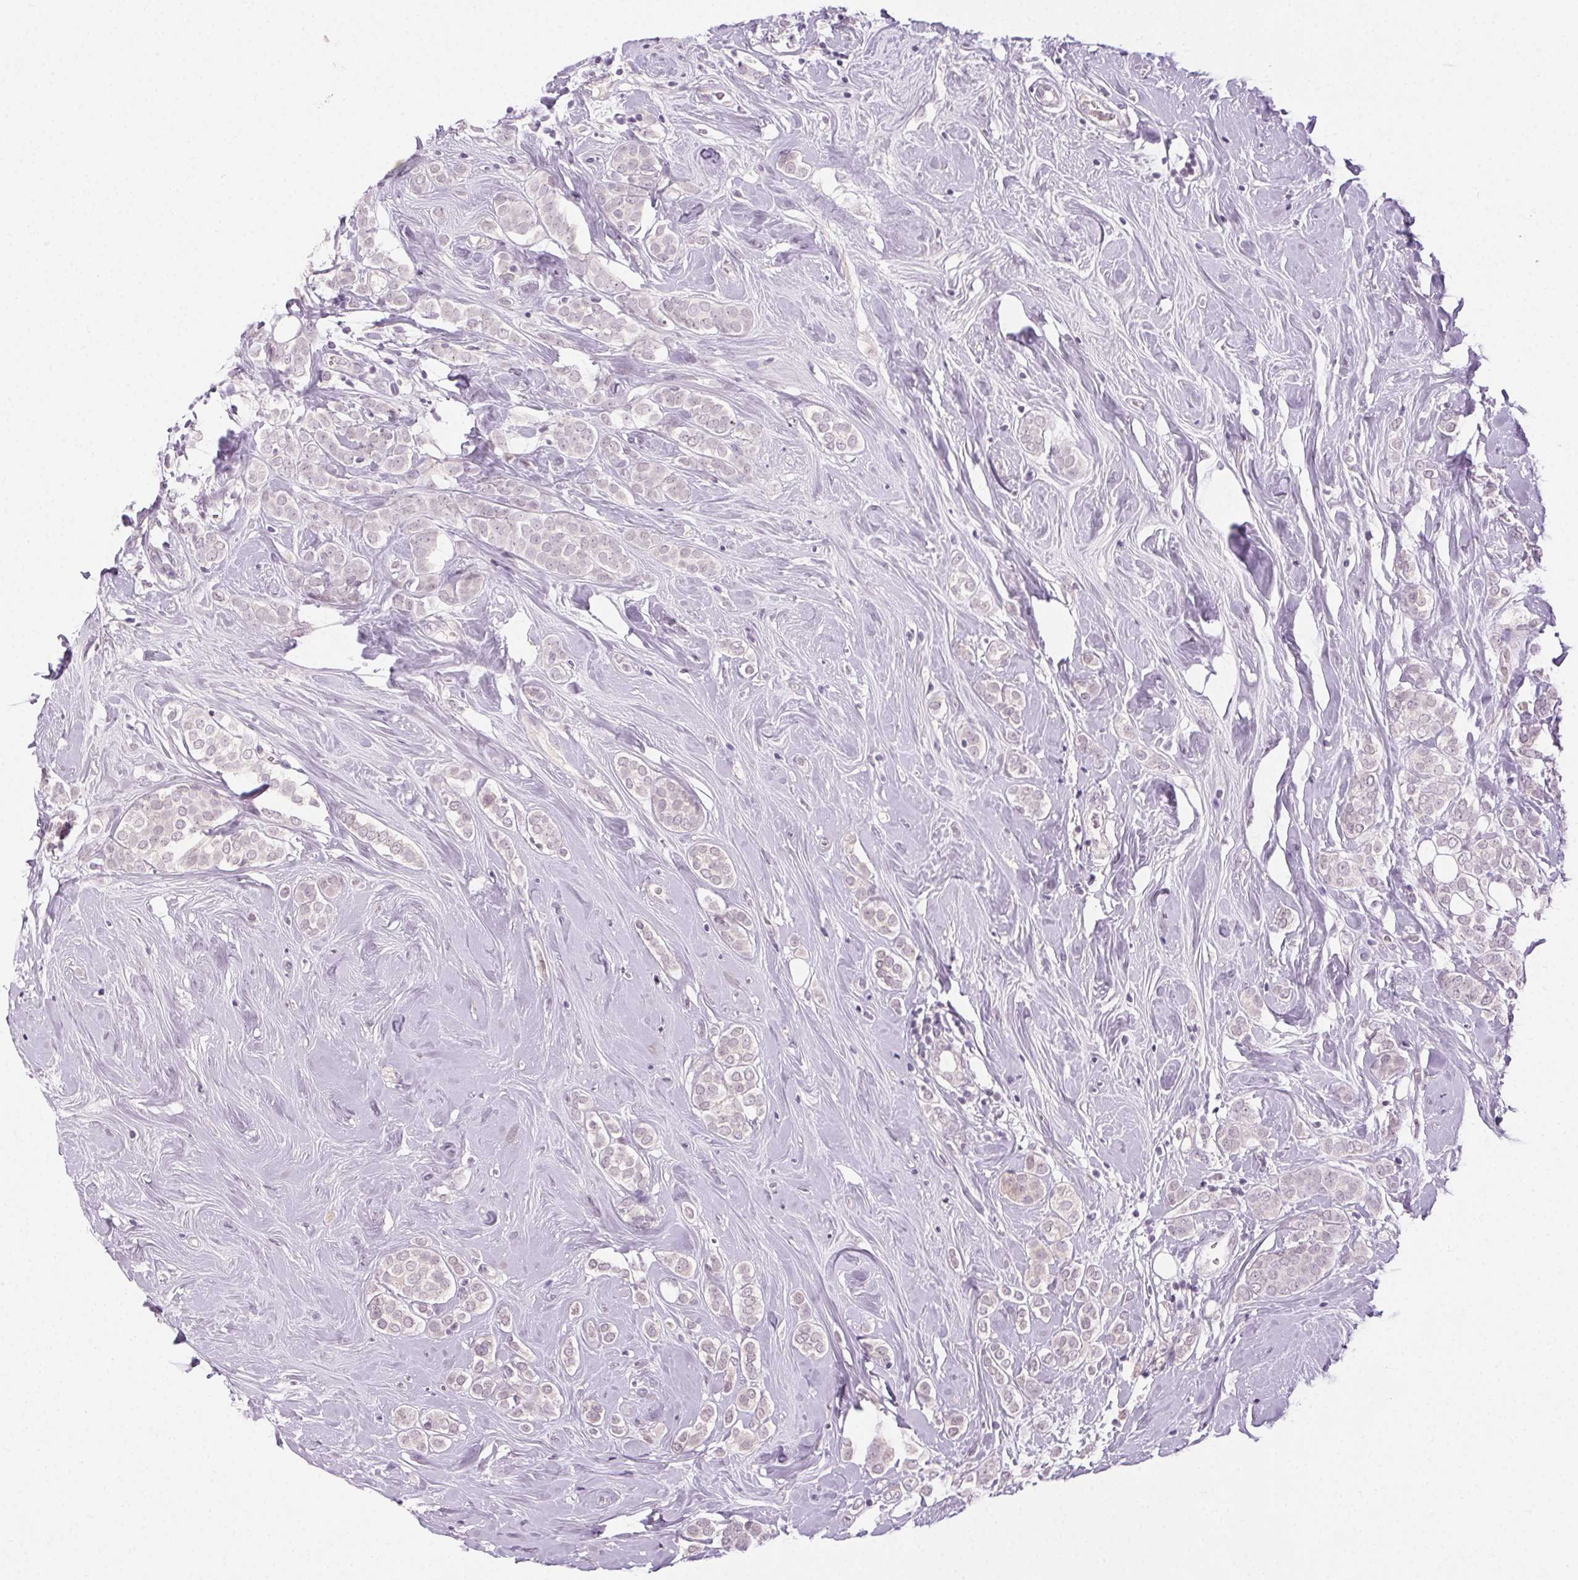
{"staining": {"intensity": "weak", "quantity": ">75%", "location": "nuclear"}, "tissue": "breast cancer", "cell_type": "Tumor cells", "image_type": "cancer", "snomed": [{"axis": "morphology", "description": "Lobular carcinoma"}, {"axis": "topography", "description": "Breast"}], "caption": "A photomicrograph of lobular carcinoma (breast) stained for a protein exhibits weak nuclear brown staining in tumor cells. Immunohistochemistry (ihc) stains the protein in brown and the nuclei are stained blue.", "gene": "FAM168A", "patient": {"sex": "female", "age": 49}}